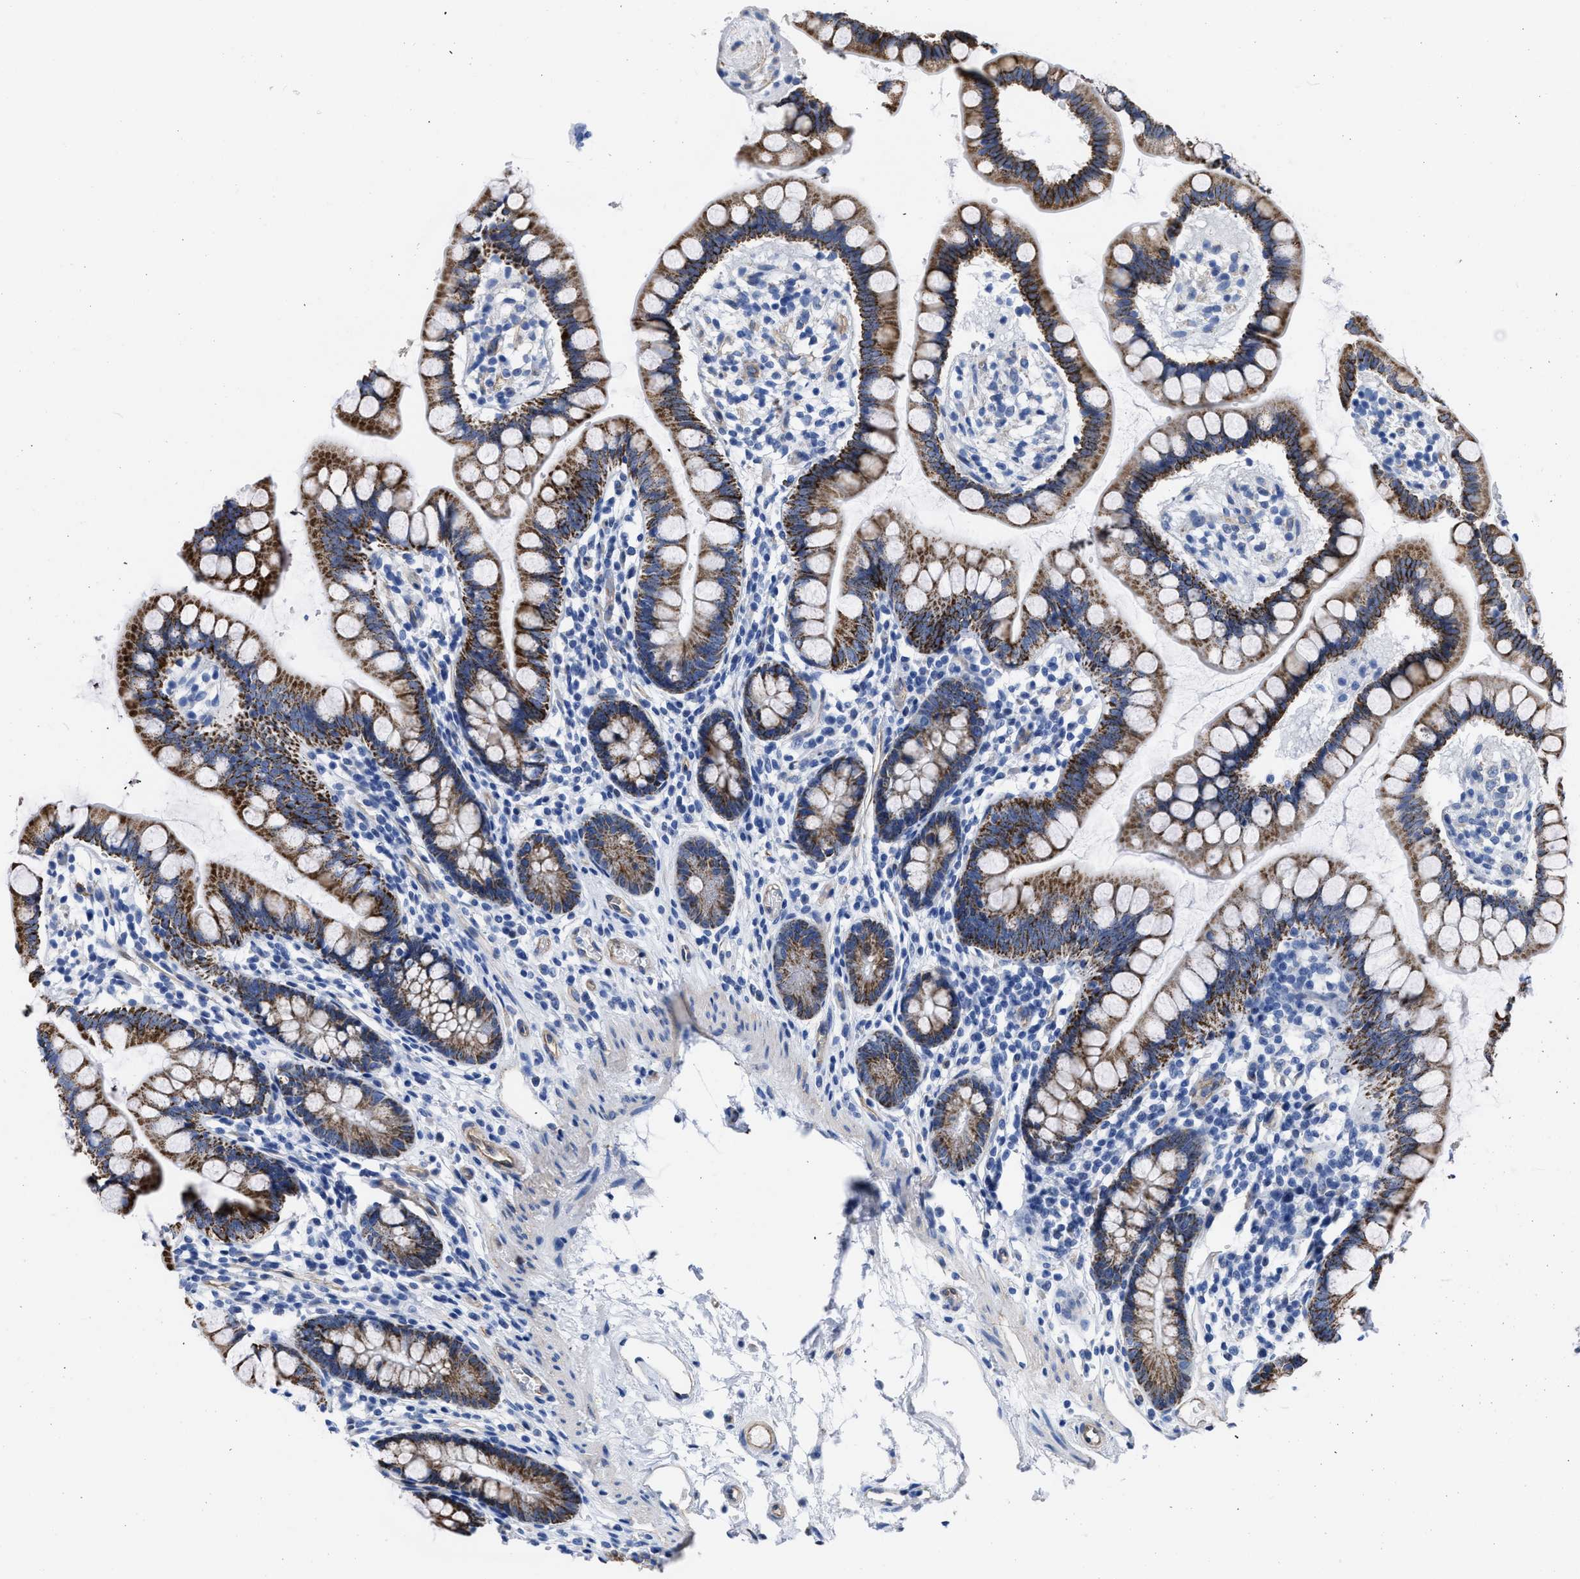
{"staining": {"intensity": "strong", "quantity": ">75%", "location": "cytoplasmic/membranous"}, "tissue": "small intestine", "cell_type": "Glandular cells", "image_type": "normal", "snomed": [{"axis": "morphology", "description": "Normal tissue, NOS"}, {"axis": "topography", "description": "Small intestine"}], "caption": "This photomicrograph displays immunohistochemistry staining of benign small intestine, with high strong cytoplasmic/membranous expression in about >75% of glandular cells.", "gene": "KCNMB3", "patient": {"sex": "female", "age": 84}}